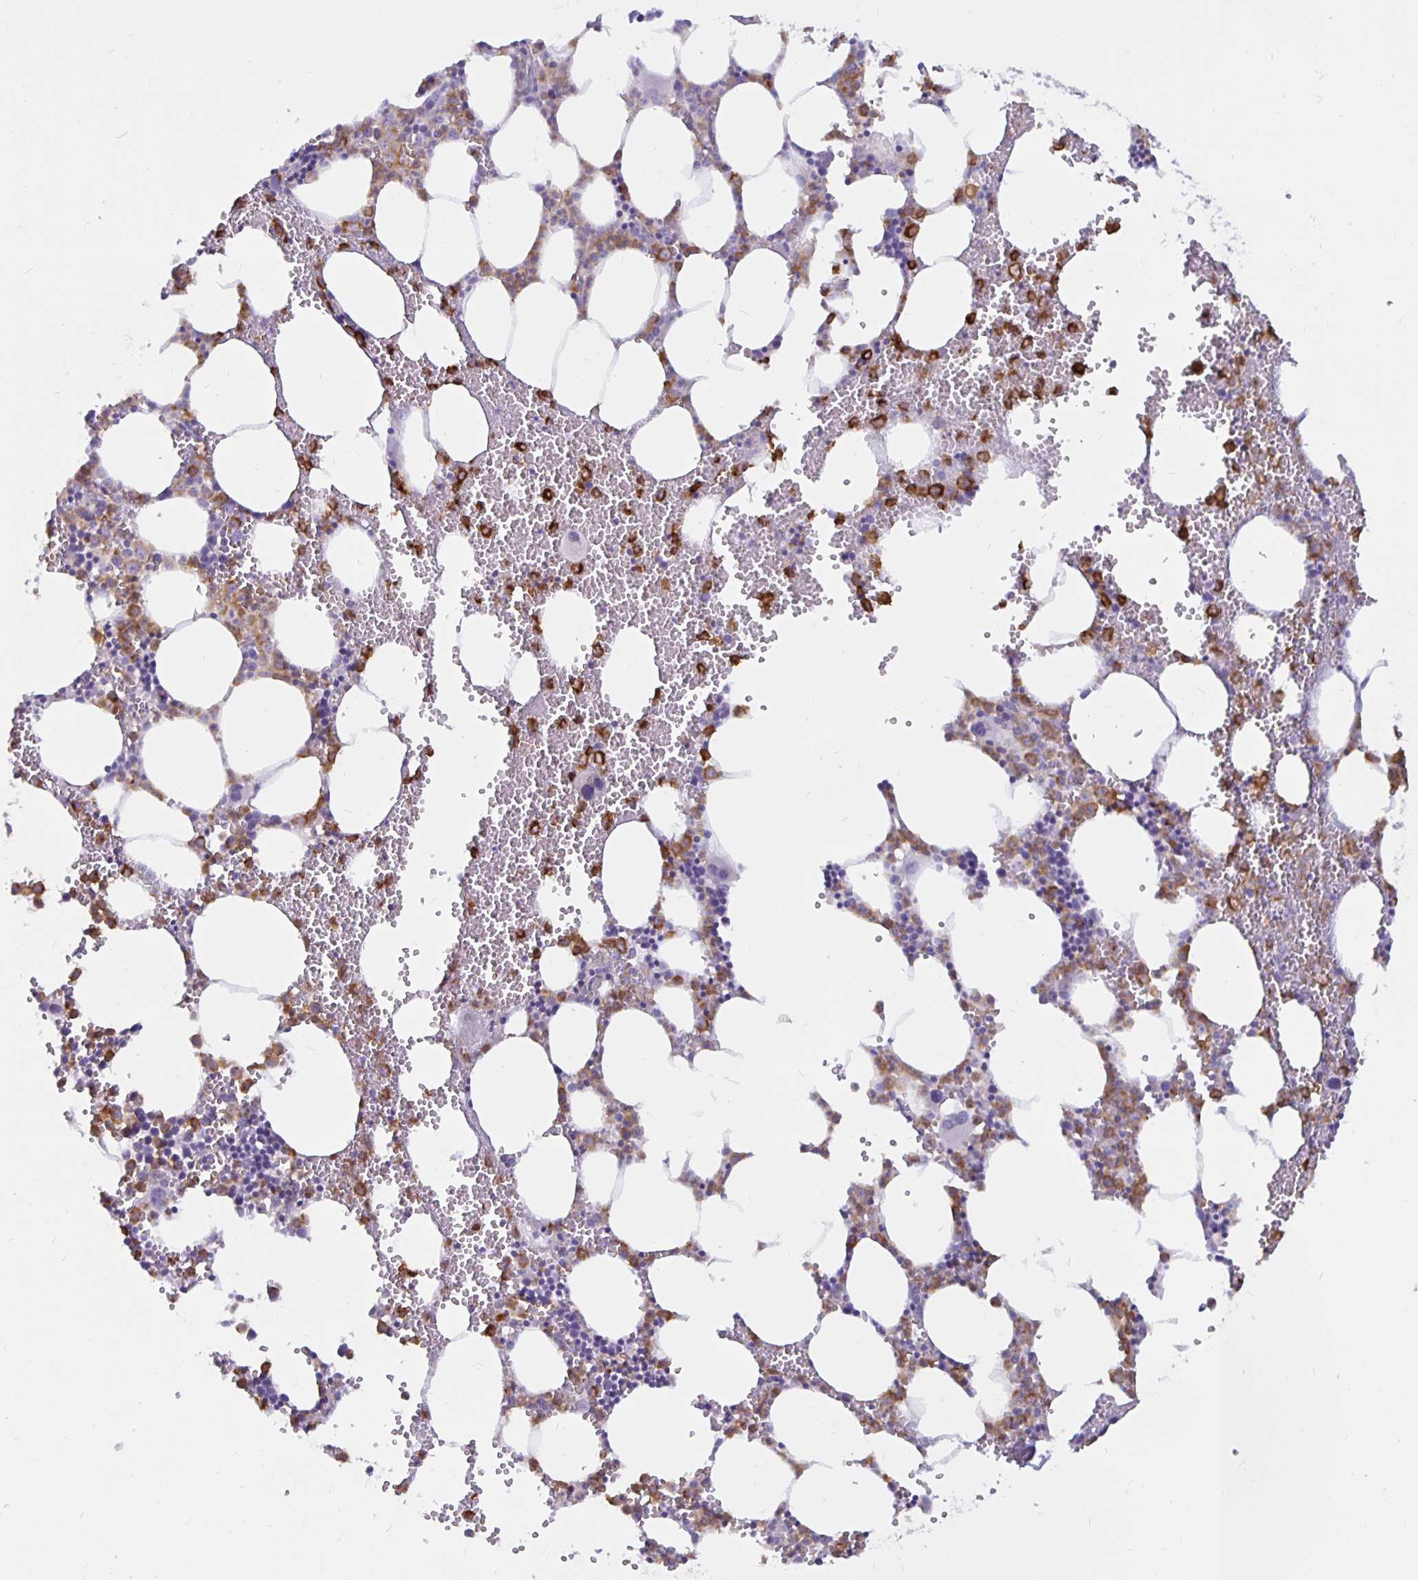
{"staining": {"intensity": "strong", "quantity": "<25%", "location": "cytoplasmic/membranous"}, "tissue": "bone marrow", "cell_type": "Hematopoietic cells", "image_type": "normal", "snomed": [{"axis": "morphology", "description": "Normal tissue, NOS"}, {"axis": "topography", "description": "Bone marrow"}], "caption": "A medium amount of strong cytoplasmic/membranous expression is identified in approximately <25% of hematopoietic cells in unremarkable bone marrow.", "gene": "DNAI2", "patient": {"sex": "male", "age": 89}}